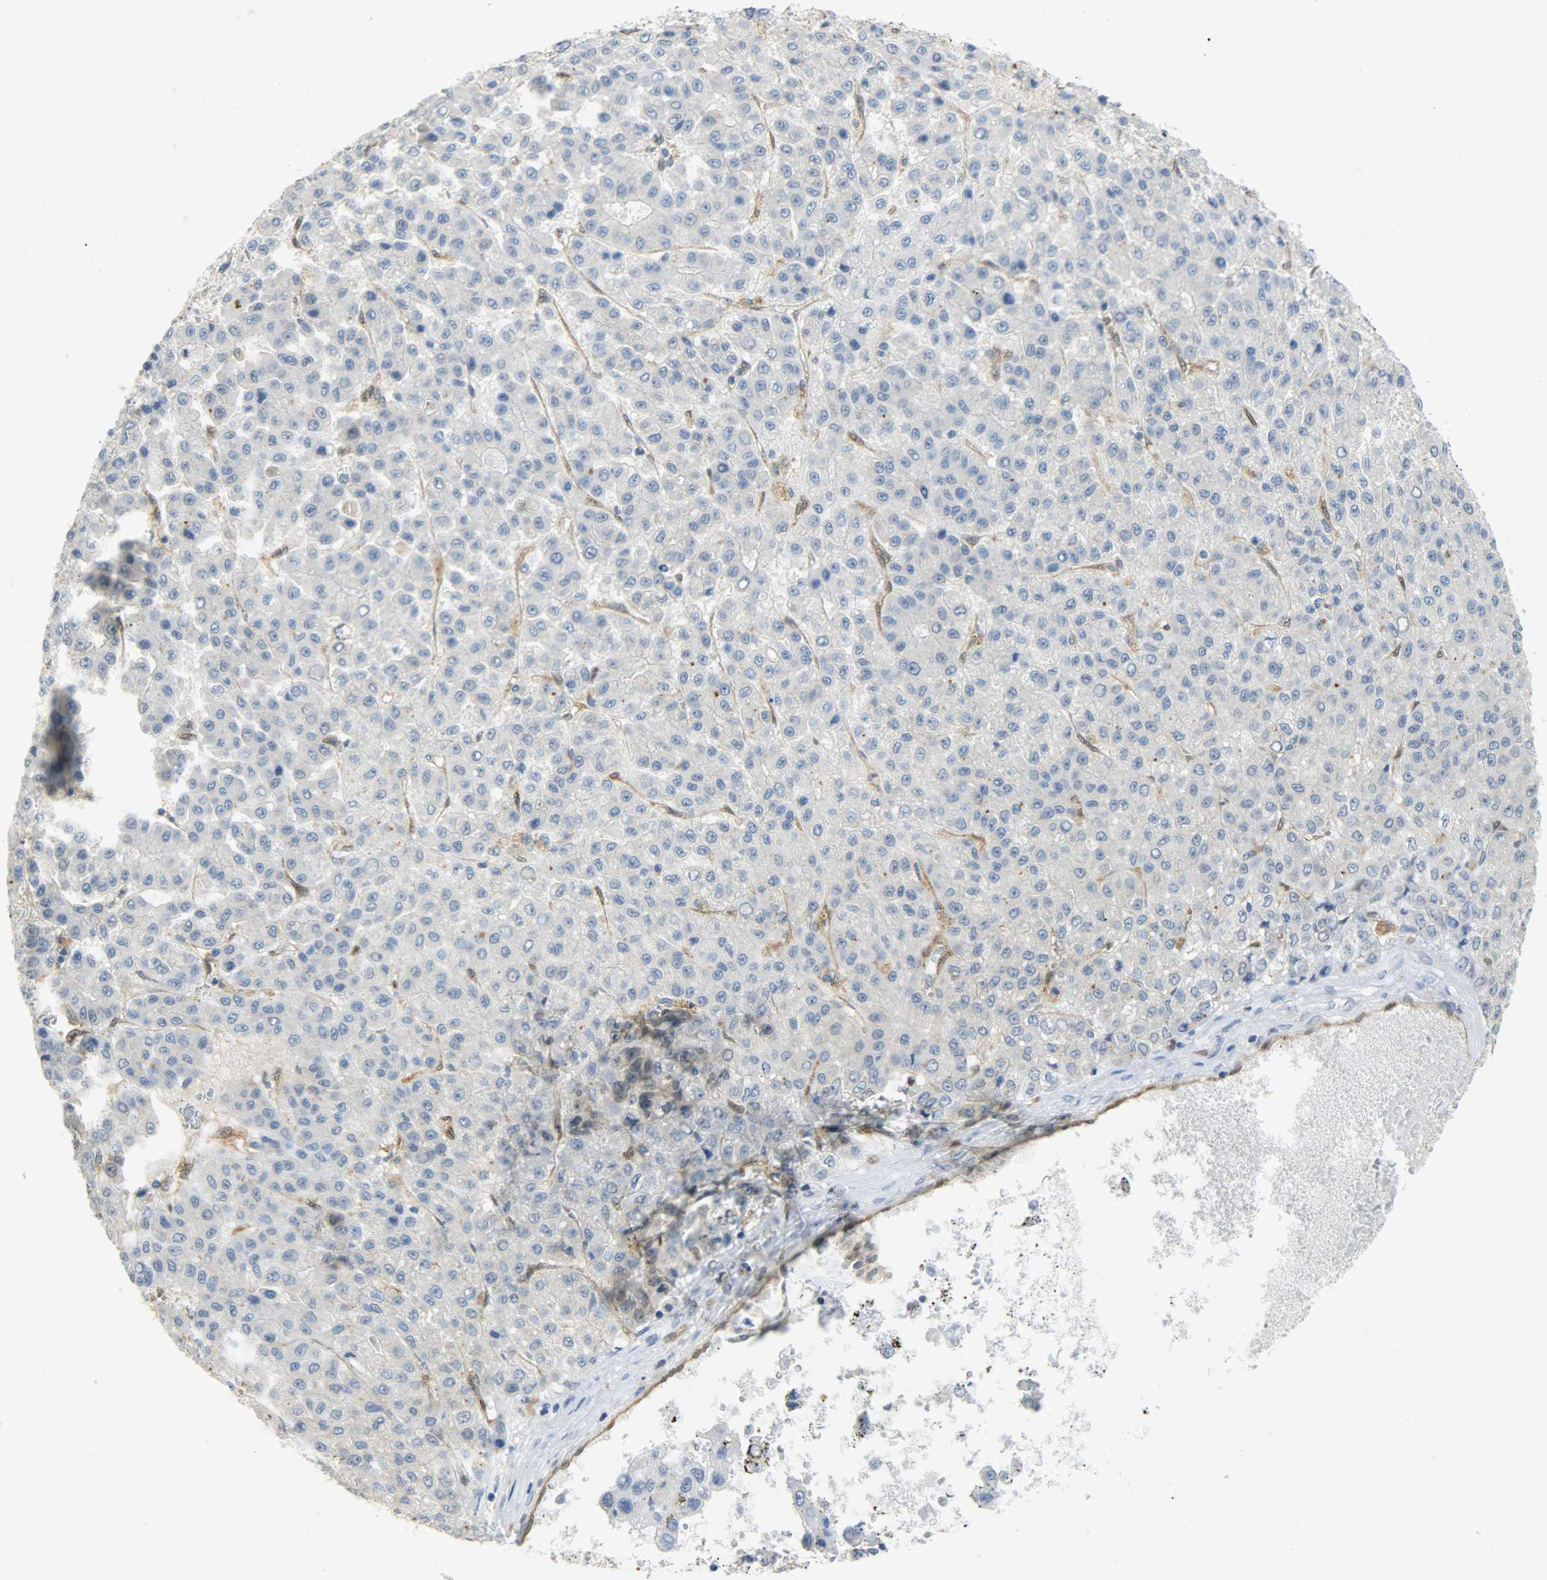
{"staining": {"intensity": "negative", "quantity": "none", "location": "none"}, "tissue": "liver cancer", "cell_type": "Tumor cells", "image_type": "cancer", "snomed": [{"axis": "morphology", "description": "Carcinoma, Hepatocellular, NOS"}, {"axis": "topography", "description": "Liver"}], "caption": "IHC image of liver cancer (hepatocellular carcinoma) stained for a protein (brown), which displays no expression in tumor cells. (Stains: DAB (3,3'-diaminobenzidine) immunohistochemistry (IHC) with hematoxylin counter stain, Microscopy: brightfield microscopy at high magnification).", "gene": "FKBP1A", "patient": {"sex": "male", "age": 70}}